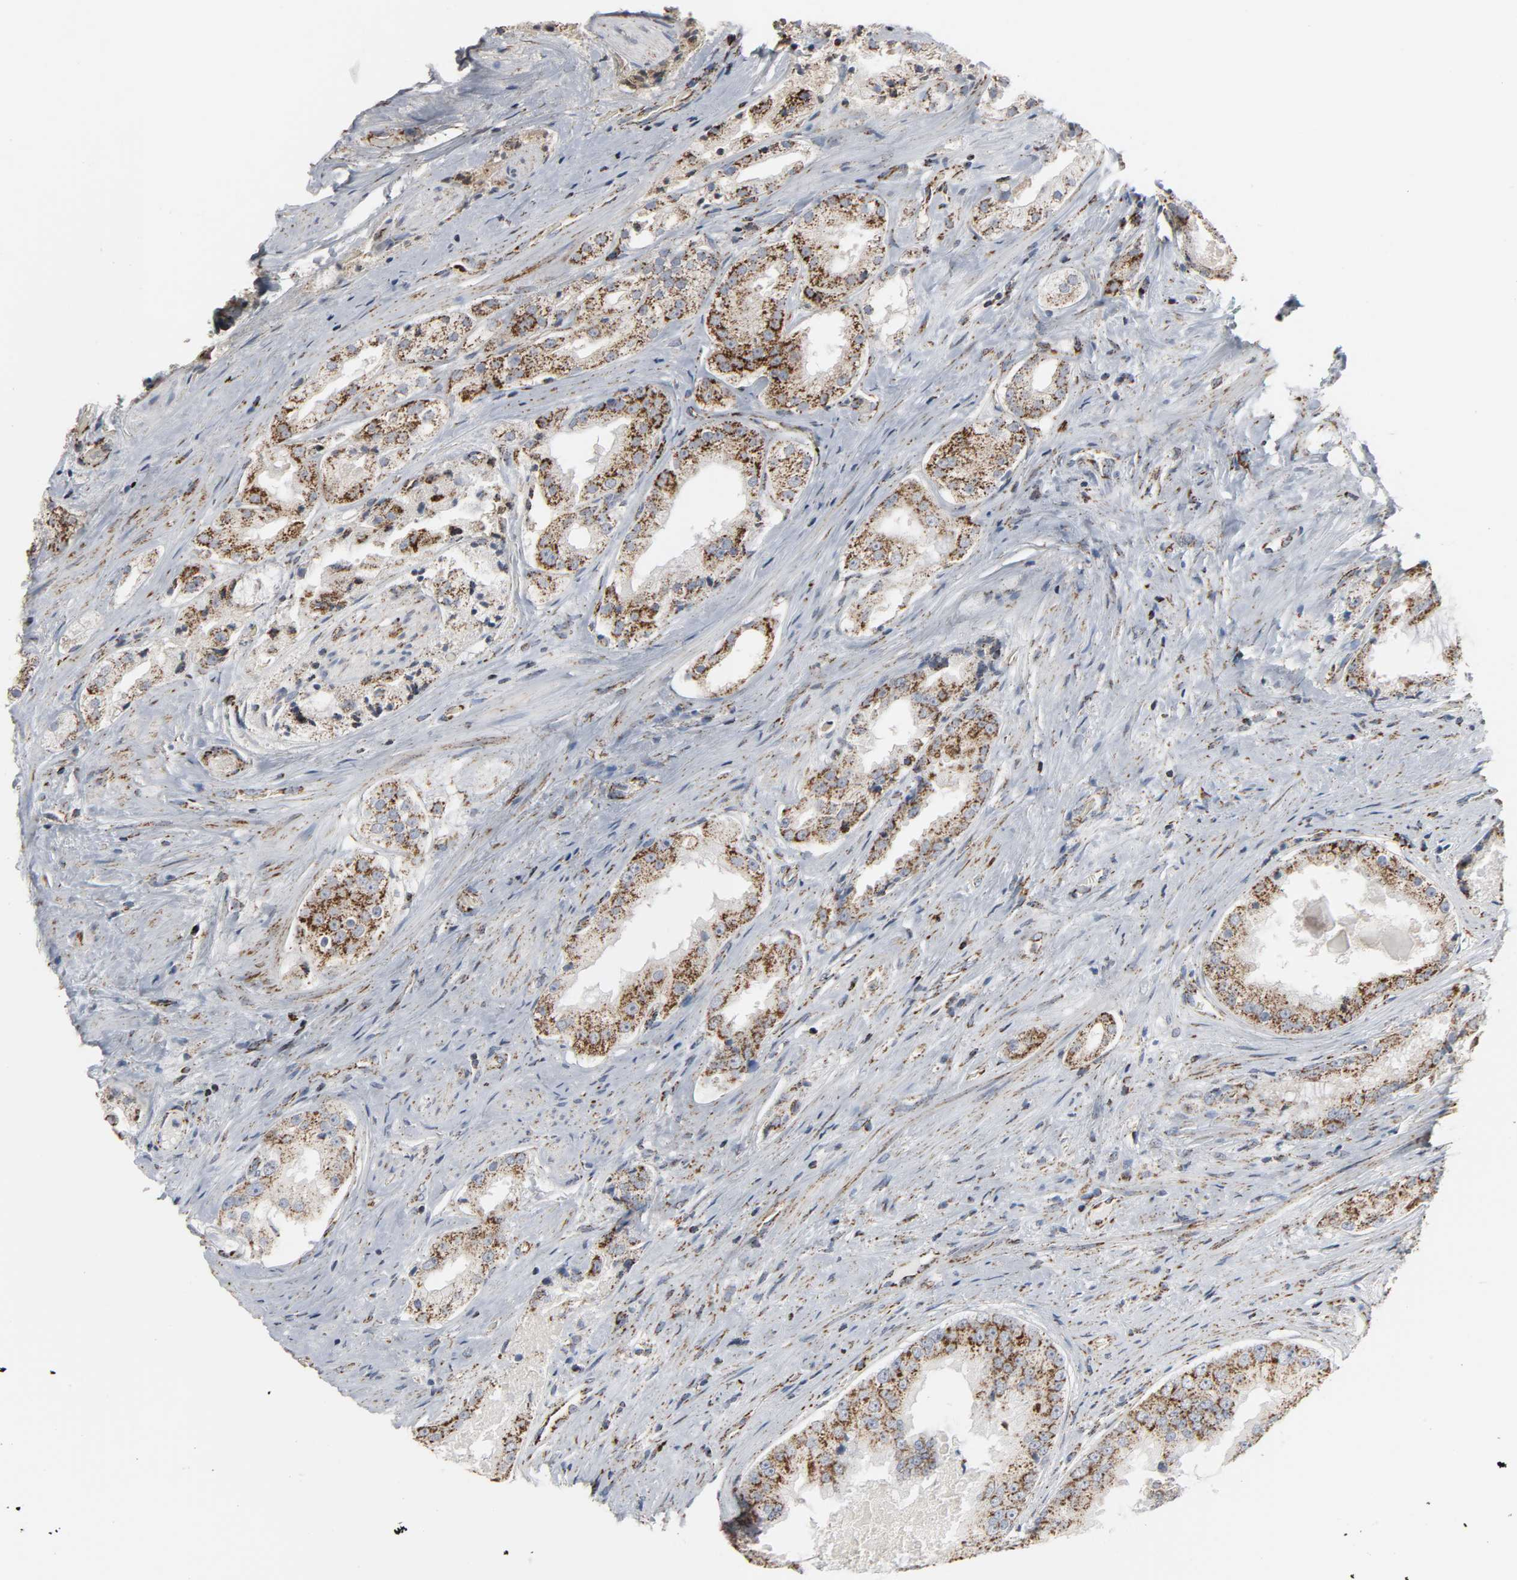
{"staining": {"intensity": "strong", "quantity": ">75%", "location": "cytoplasmic/membranous"}, "tissue": "prostate cancer", "cell_type": "Tumor cells", "image_type": "cancer", "snomed": [{"axis": "morphology", "description": "Adenocarcinoma, High grade"}, {"axis": "topography", "description": "Prostate"}], "caption": "Strong cytoplasmic/membranous protein expression is seen in about >75% of tumor cells in prostate cancer (high-grade adenocarcinoma).", "gene": "ACAT1", "patient": {"sex": "male", "age": 73}}